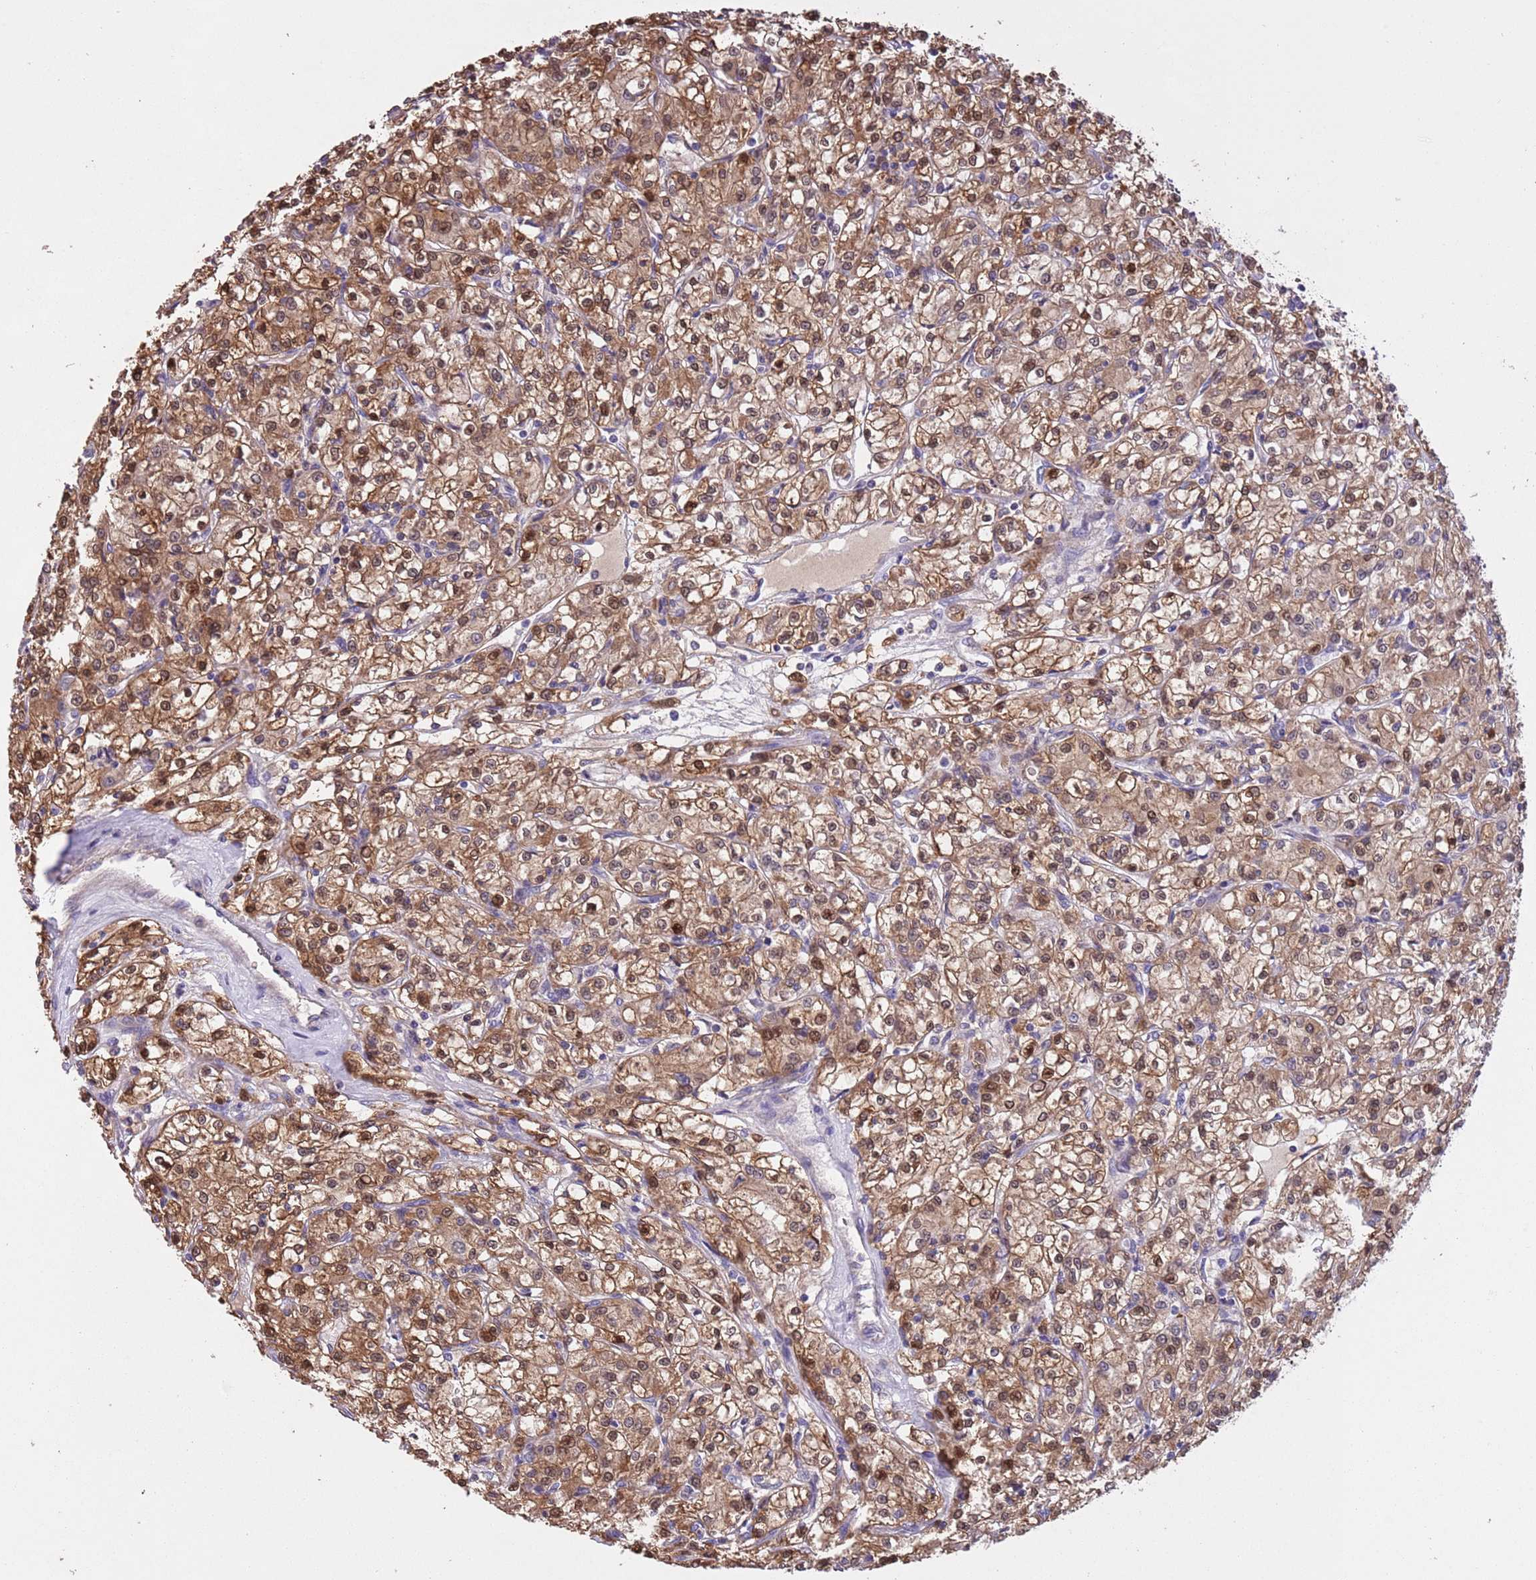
{"staining": {"intensity": "moderate", "quantity": ">75%", "location": "cytoplasmic/membranous,nuclear"}, "tissue": "renal cancer", "cell_type": "Tumor cells", "image_type": "cancer", "snomed": [{"axis": "morphology", "description": "Adenocarcinoma, NOS"}, {"axis": "topography", "description": "Kidney"}], "caption": "Immunohistochemistry (IHC) image of renal adenocarcinoma stained for a protein (brown), which exhibits medium levels of moderate cytoplasmic/membranous and nuclear staining in approximately >75% of tumor cells.", "gene": "FAM89B", "patient": {"sex": "female", "age": 59}}